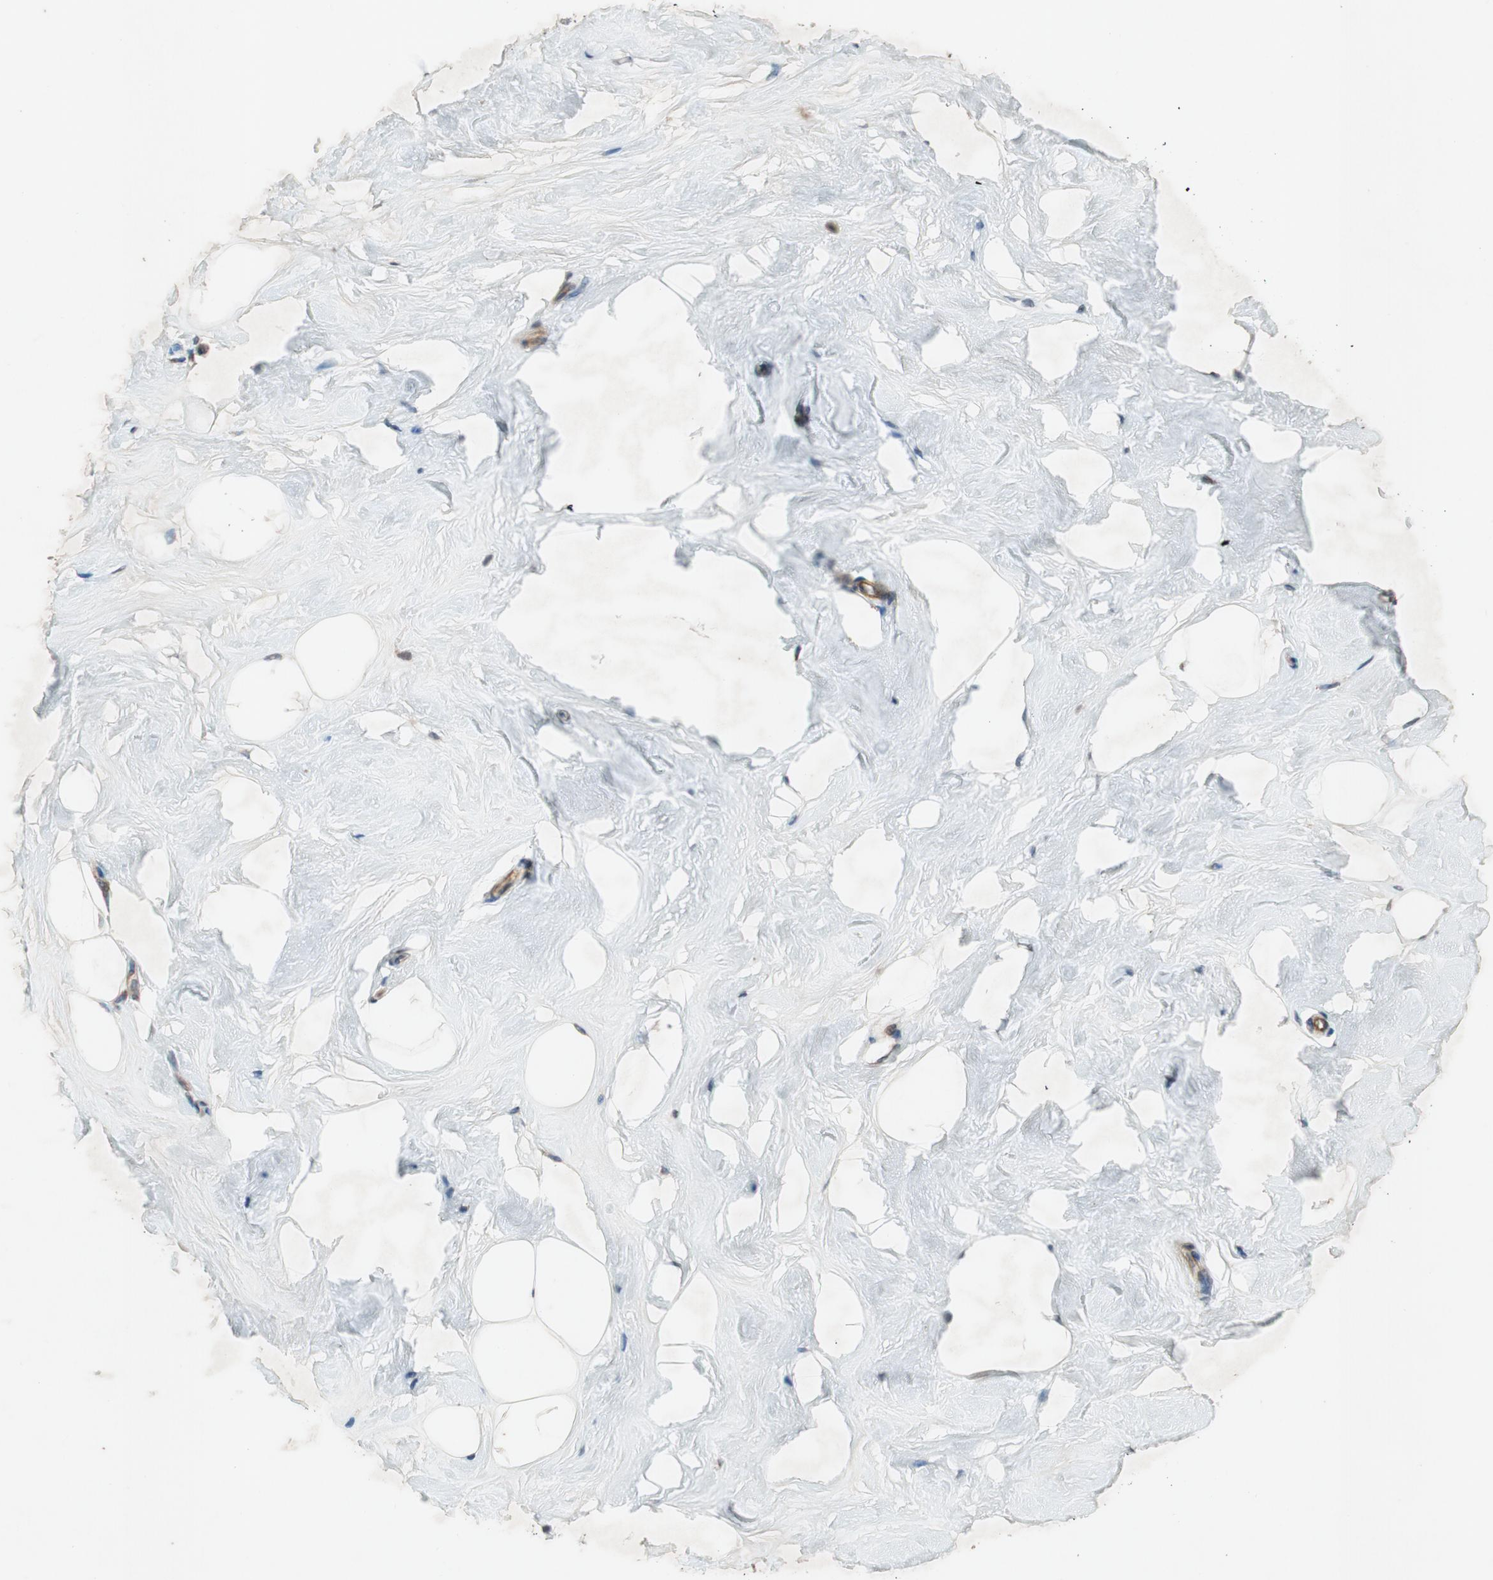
{"staining": {"intensity": "negative", "quantity": "none", "location": "none"}, "tissue": "breast", "cell_type": "Adipocytes", "image_type": "normal", "snomed": [{"axis": "morphology", "description": "Normal tissue, NOS"}, {"axis": "topography", "description": "Breast"}], "caption": "IHC micrograph of unremarkable breast: breast stained with DAB exhibits no significant protein expression in adipocytes. The staining was performed using DAB (3,3'-diaminobenzidine) to visualize the protein expression in brown, while the nuclei were stained in blue with hematoxylin (Magnification: 20x).", "gene": "ATP2C1", "patient": {"sex": "female", "age": 52}}